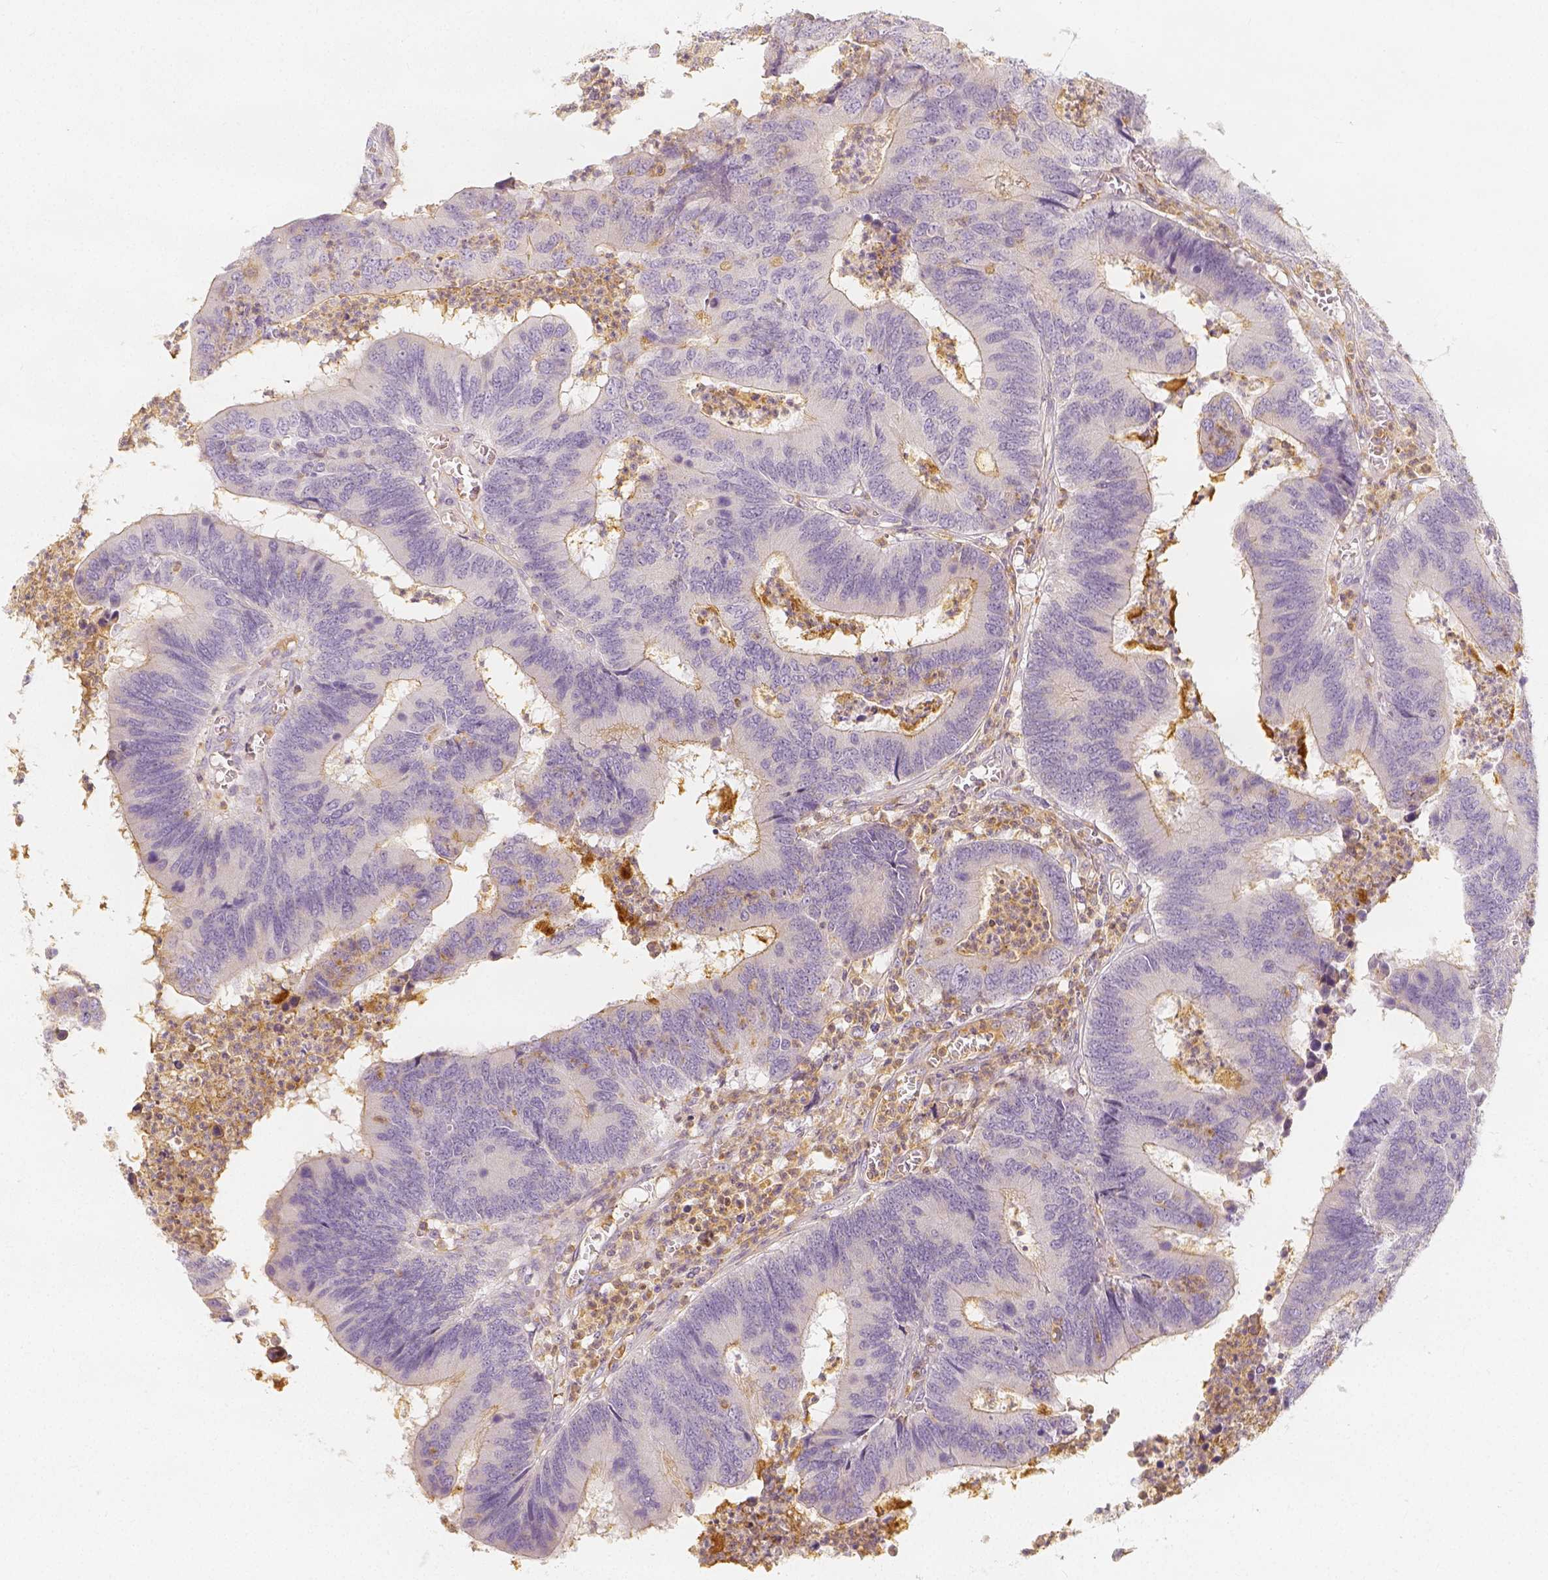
{"staining": {"intensity": "negative", "quantity": "none", "location": "none"}, "tissue": "colorectal cancer", "cell_type": "Tumor cells", "image_type": "cancer", "snomed": [{"axis": "morphology", "description": "Adenocarcinoma, NOS"}, {"axis": "topography", "description": "Colon"}], "caption": "DAB immunohistochemical staining of colorectal adenocarcinoma shows no significant expression in tumor cells. The staining is performed using DAB (3,3'-diaminobenzidine) brown chromogen with nuclei counter-stained in using hematoxylin.", "gene": "PTPRJ", "patient": {"sex": "female", "age": 67}}